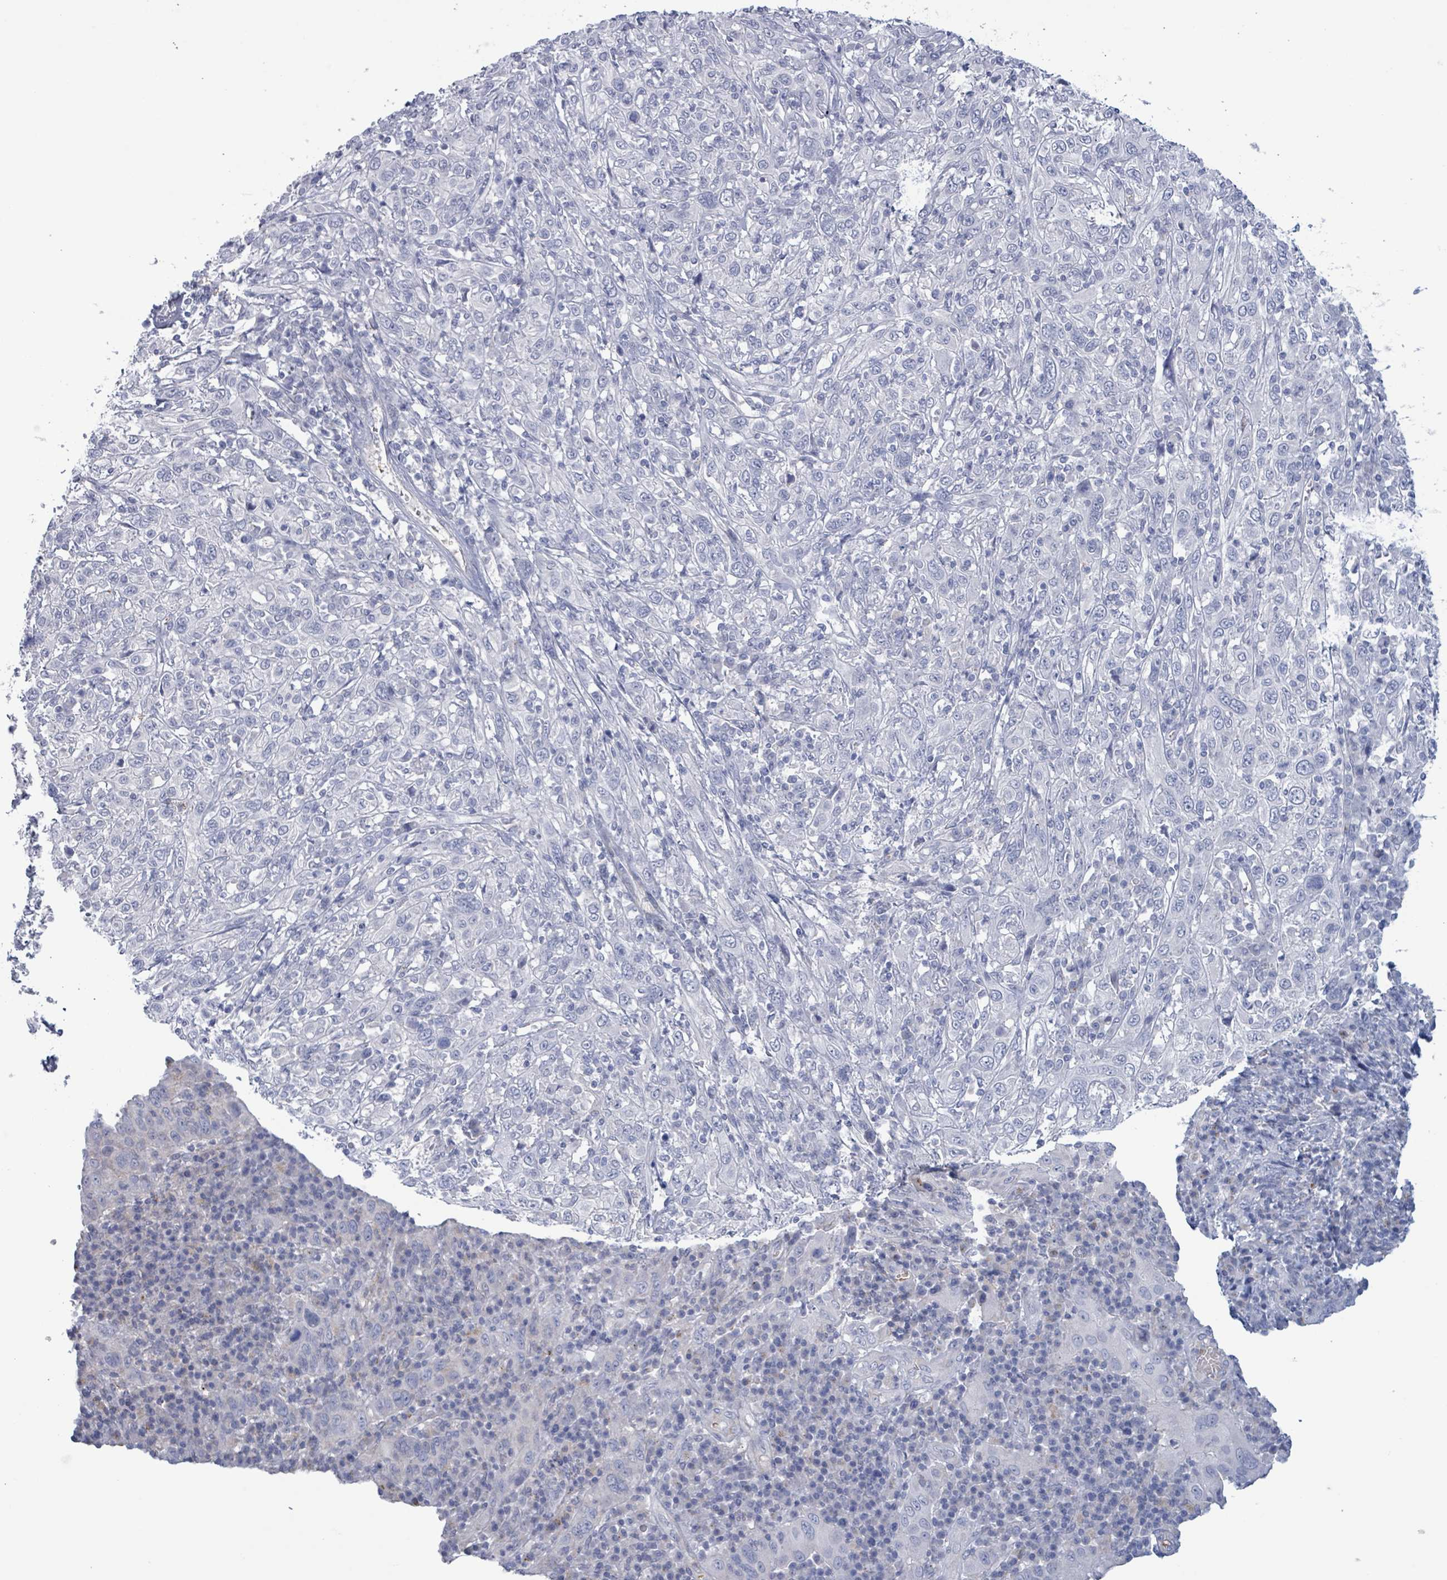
{"staining": {"intensity": "negative", "quantity": "none", "location": "none"}, "tissue": "cervical cancer", "cell_type": "Tumor cells", "image_type": "cancer", "snomed": [{"axis": "morphology", "description": "Squamous cell carcinoma, NOS"}, {"axis": "topography", "description": "Cervix"}], "caption": "This photomicrograph is of cervical cancer (squamous cell carcinoma) stained with IHC to label a protein in brown with the nuclei are counter-stained blue. There is no expression in tumor cells.", "gene": "PKLR", "patient": {"sex": "female", "age": 46}}